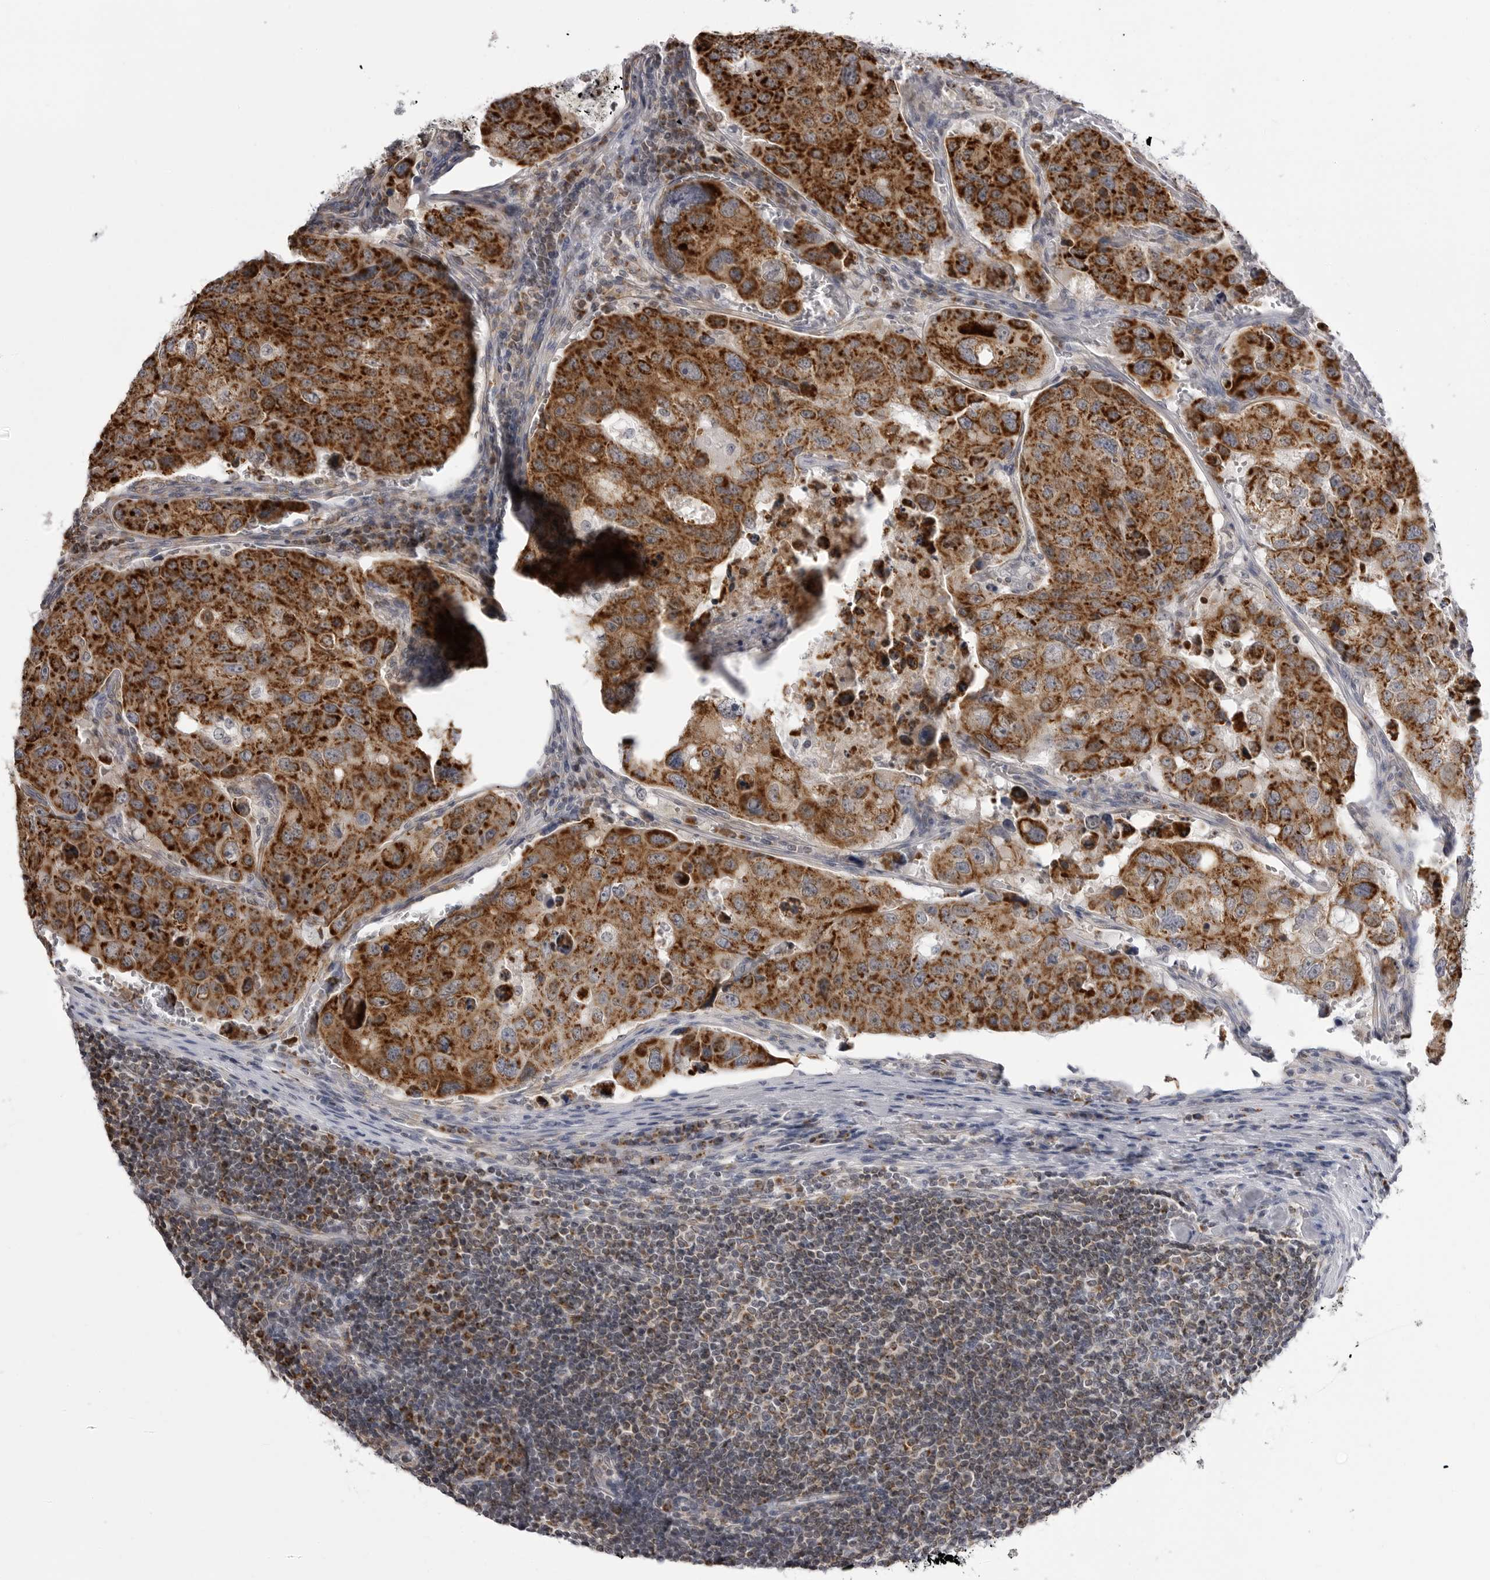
{"staining": {"intensity": "strong", "quantity": ">75%", "location": "cytoplasmic/membranous"}, "tissue": "urothelial cancer", "cell_type": "Tumor cells", "image_type": "cancer", "snomed": [{"axis": "morphology", "description": "Urothelial carcinoma, High grade"}, {"axis": "topography", "description": "Lymph node"}, {"axis": "topography", "description": "Urinary bladder"}], "caption": "Immunohistochemical staining of human urothelial cancer shows high levels of strong cytoplasmic/membranous protein positivity in approximately >75% of tumor cells.", "gene": "FH", "patient": {"sex": "male", "age": 51}}